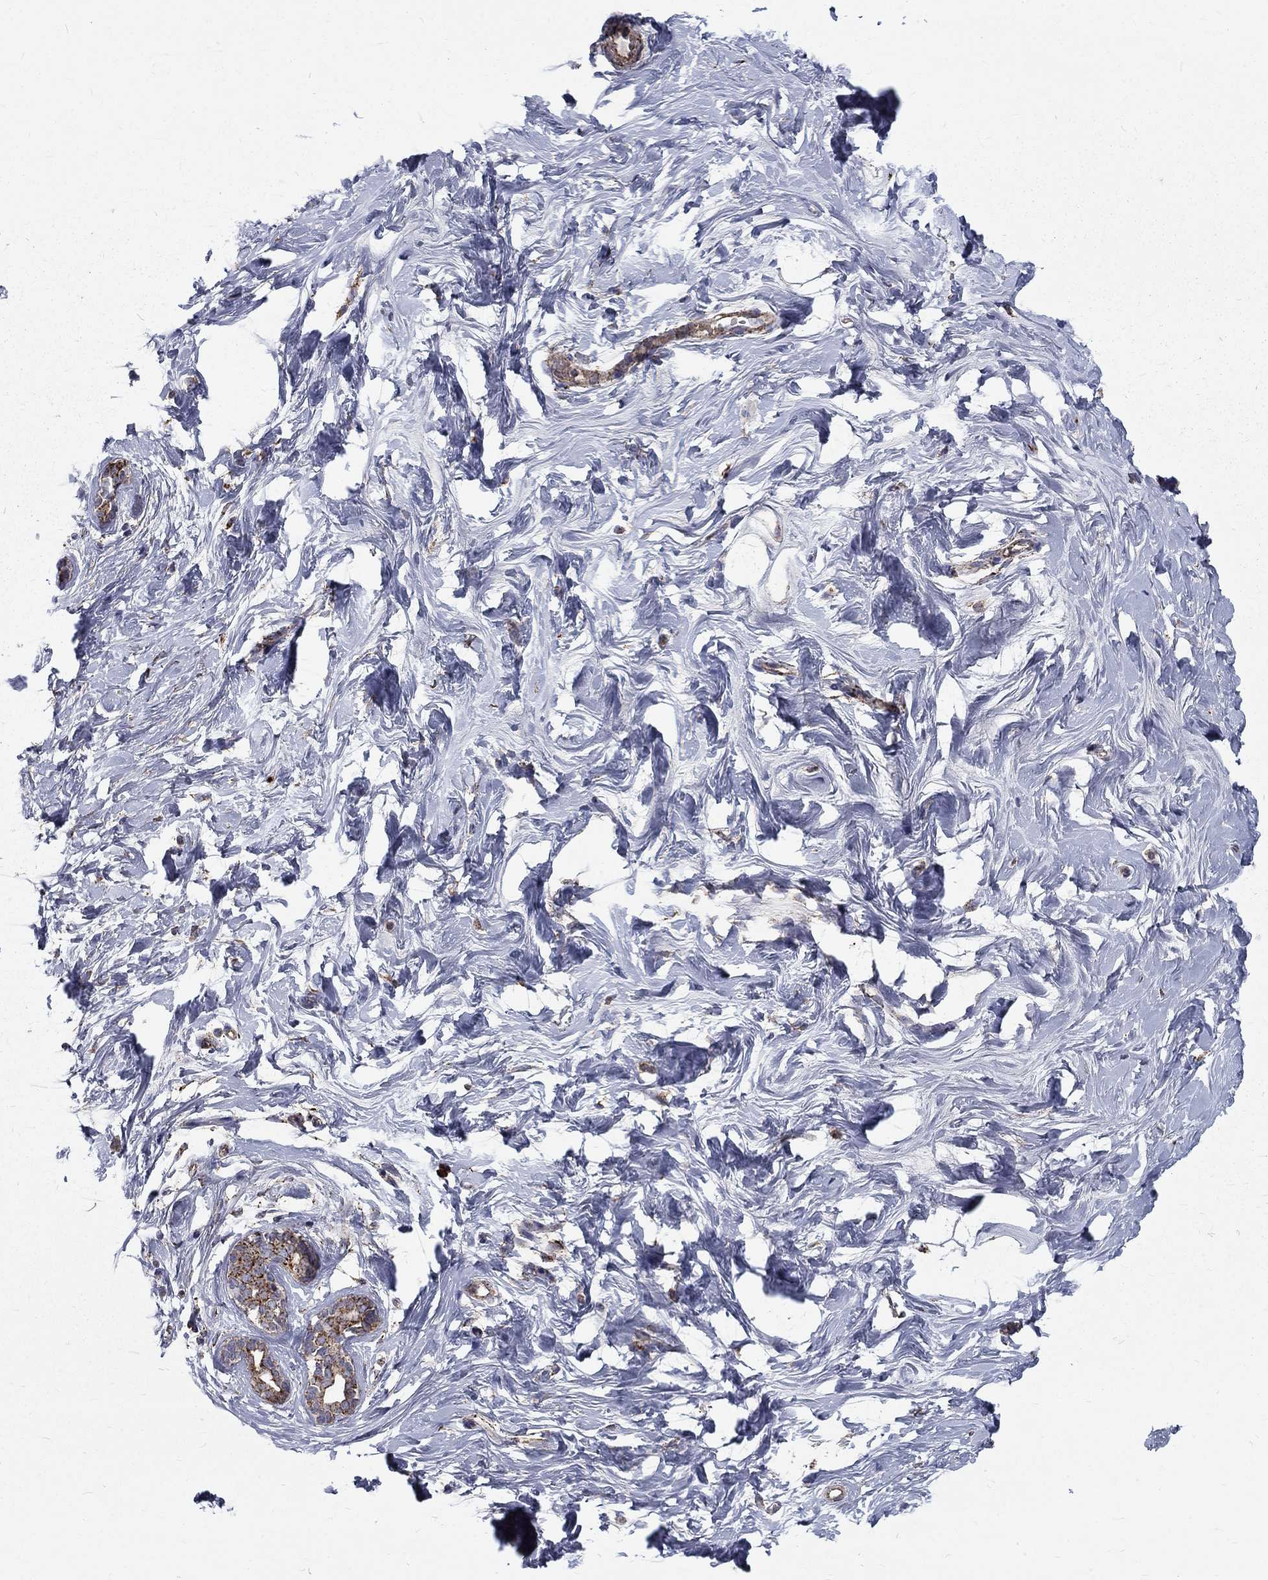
{"staining": {"intensity": "negative", "quantity": "none", "location": "none"}, "tissue": "breast", "cell_type": "Adipocytes", "image_type": "normal", "snomed": [{"axis": "morphology", "description": "Normal tissue, NOS"}, {"axis": "topography", "description": "Breast"}], "caption": "There is no significant staining in adipocytes of breast. Brightfield microscopy of immunohistochemistry (IHC) stained with DAB (3,3'-diaminobenzidine) (brown) and hematoxylin (blue), captured at high magnification.", "gene": "ALDH1B1", "patient": {"sex": "female", "age": 37}}